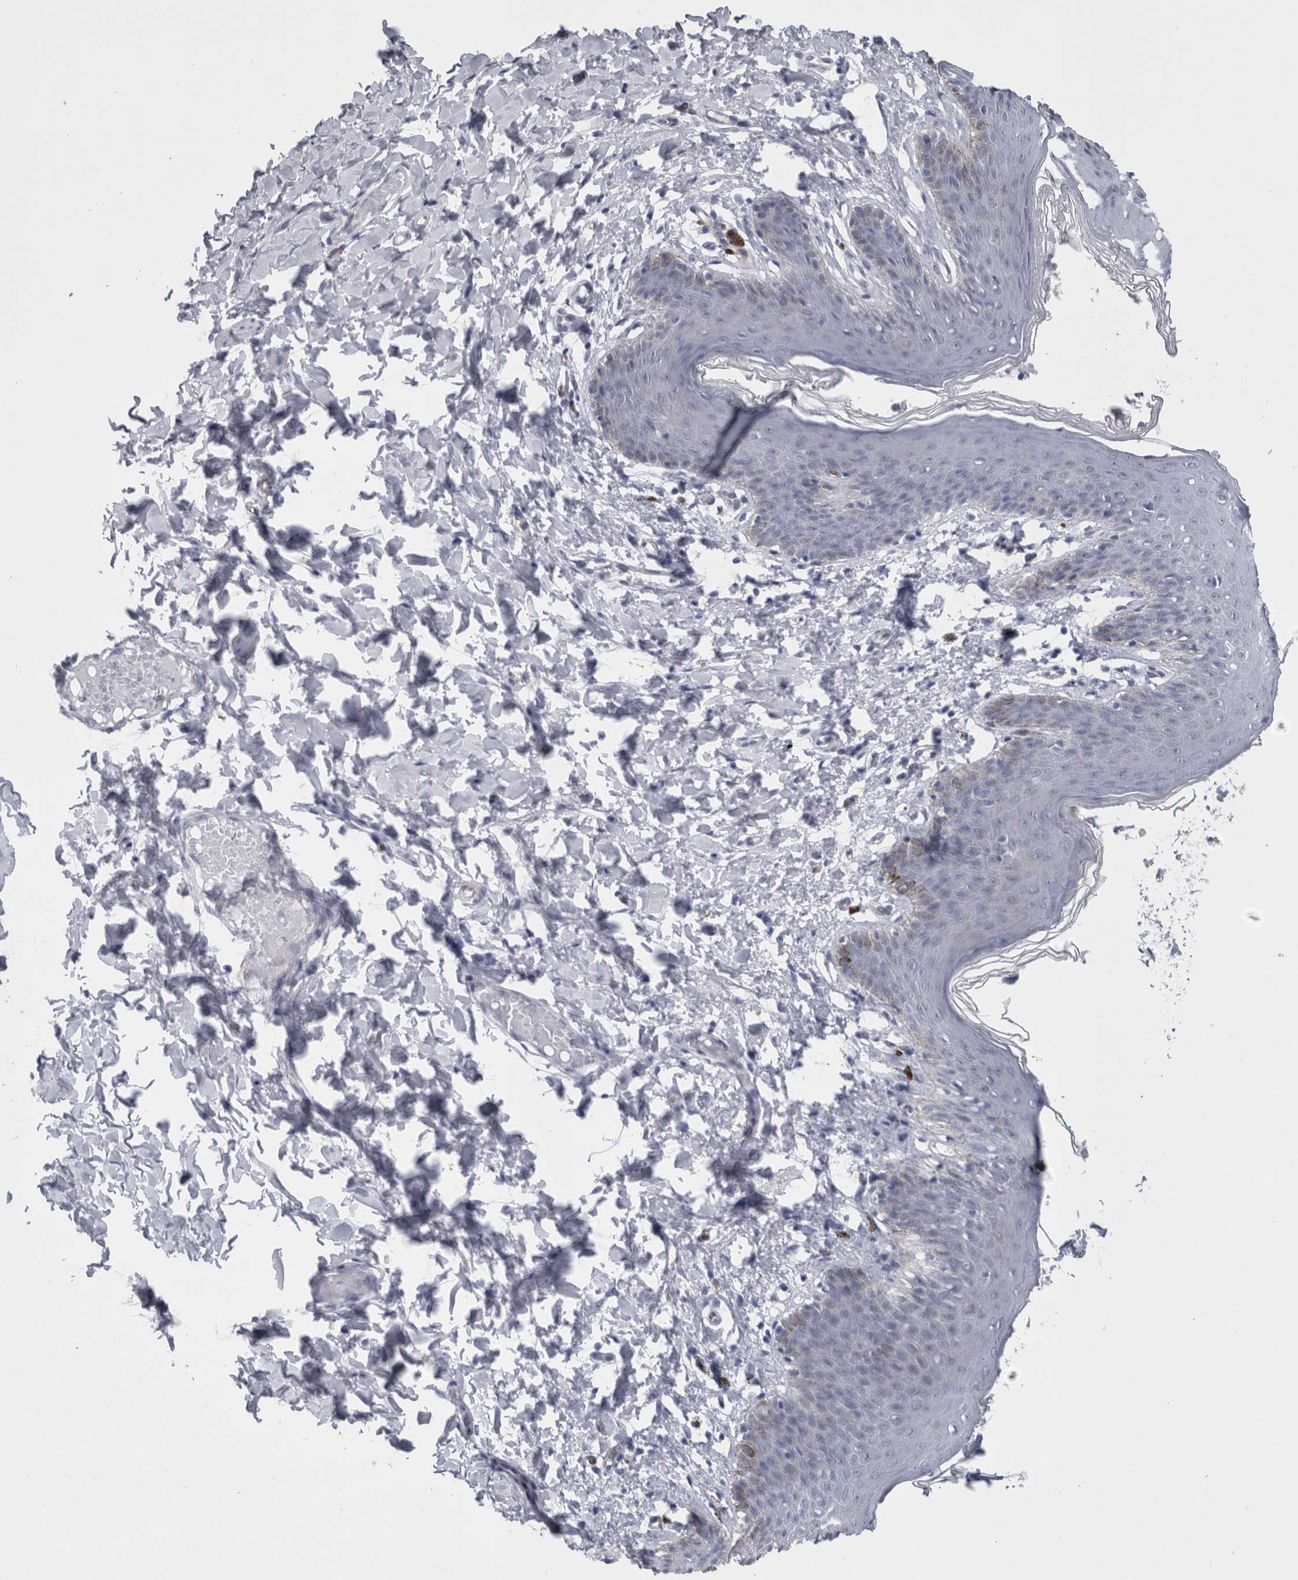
{"staining": {"intensity": "weak", "quantity": "<25%", "location": "cytoplasmic/membranous"}, "tissue": "skin", "cell_type": "Epidermal cells", "image_type": "normal", "snomed": [{"axis": "morphology", "description": "Normal tissue, NOS"}, {"axis": "topography", "description": "Vulva"}], "caption": "Human skin stained for a protein using IHC demonstrates no staining in epidermal cells.", "gene": "VWDE", "patient": {"sex": "female", "age": 66}}